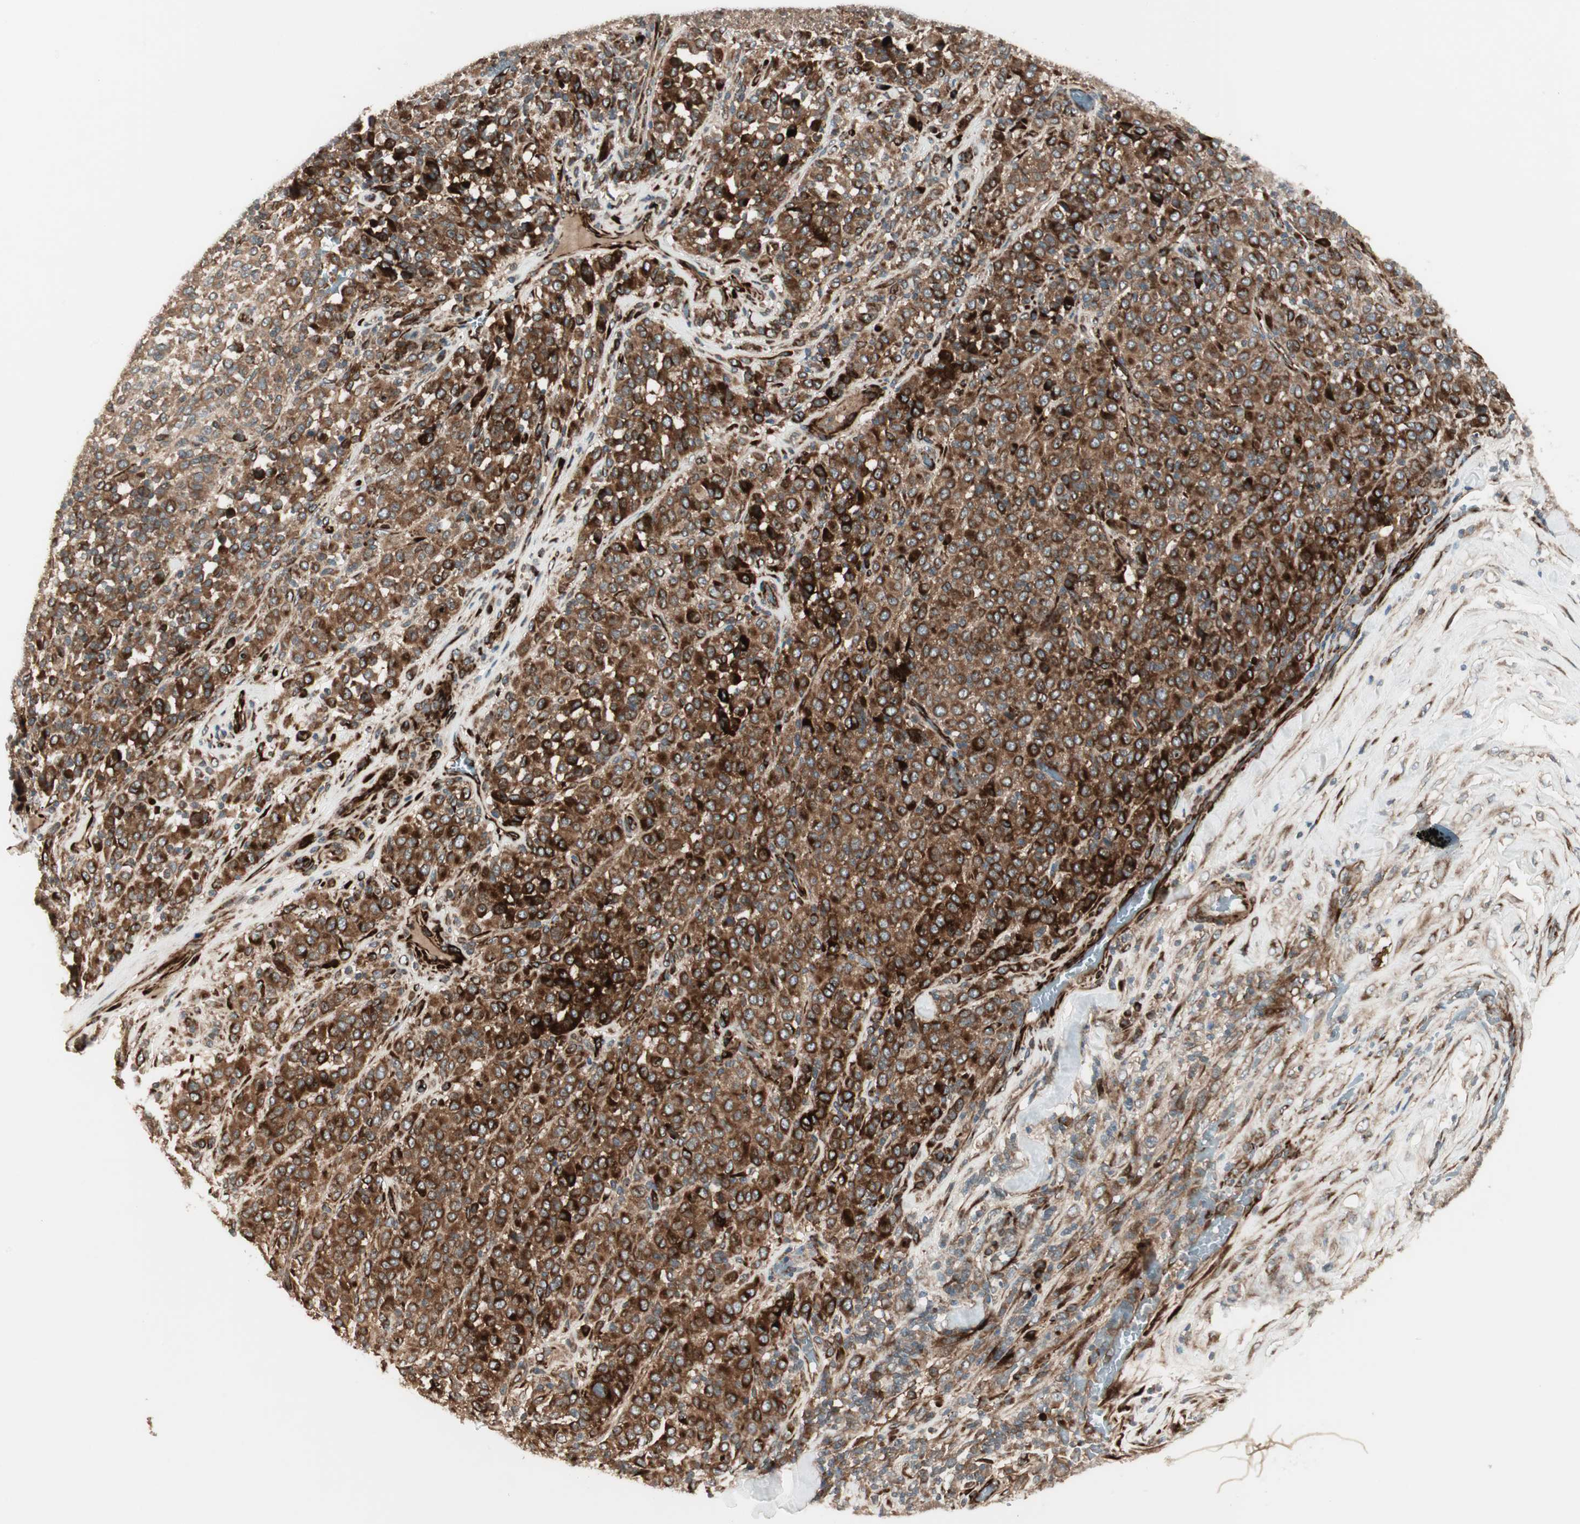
{"staining": {"intensity": "strong", "quantity": ">75%", "location": "cytoplasmic/membranous"}, "tissue": "melanoma", "cell_type": "Tumor cells", "image_type": "cancer", "snomed": [{"axis": "morphology", "description": "Malignant melanoma, Metastatic site"}, {"axis": "topography", "description": "Pancreas"}], "caption": "Immunohistochemistry image of neoplastic tissue: human malignant melanoma (metastatic site) stained using immunohistochemistry shows high levels of strong protein expression localized specifically in the cytoplasmic/membranous of tumor cells, appearing as a cytoplasmic/membranous brown color.", "gene": "PPP2R5E", "patient": {"sex": "female", "age": 30}}